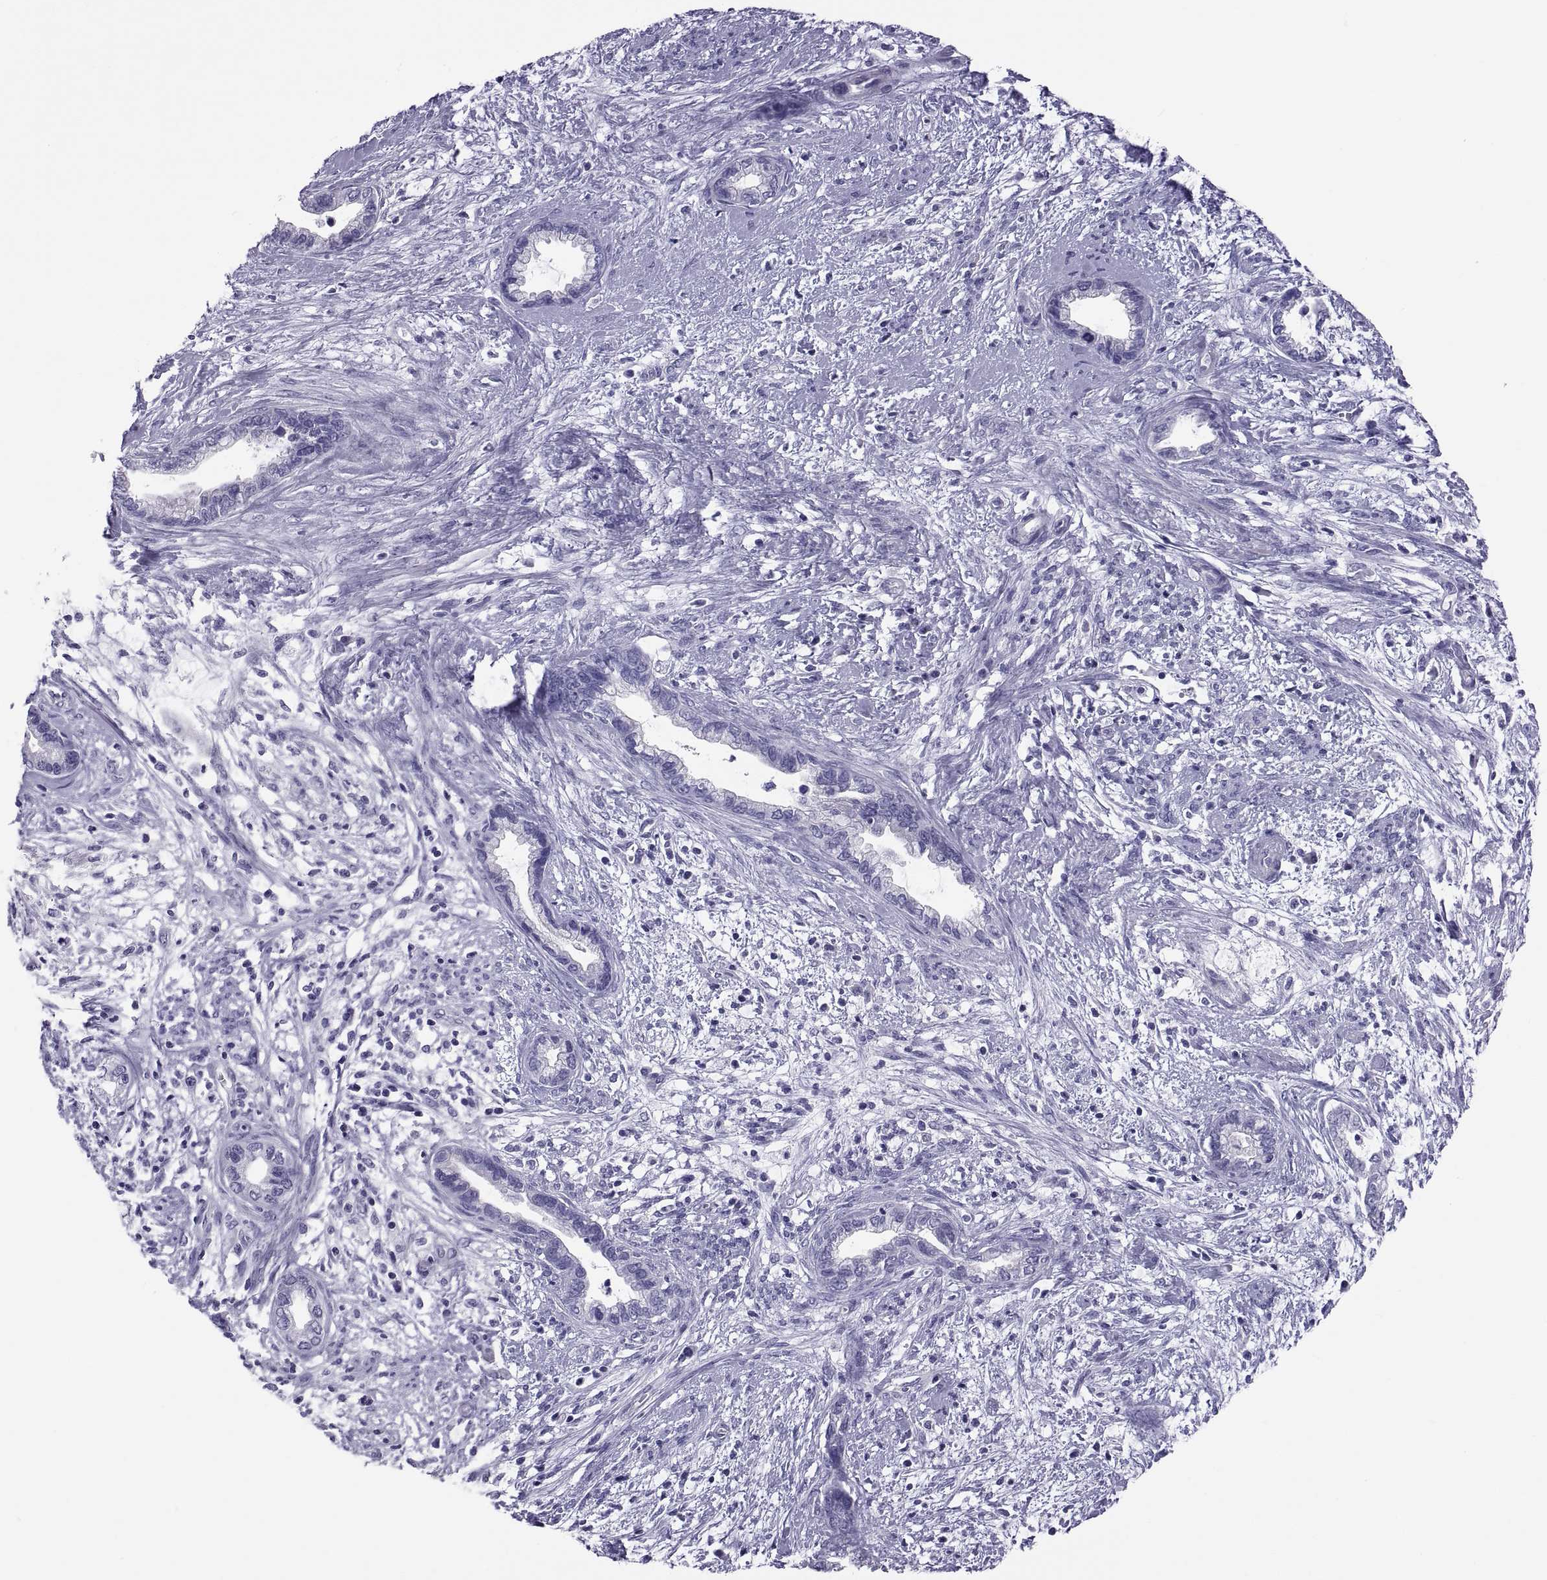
{"staining": {"intensity": "negative", "quantity": "none", "location": "none"}, "tissue": "cervical cancer", "cell_type": "Tumor cells", "image_type": "cancer", "snomed": [{"axis": "morphology", "description": "Adenocarcinoma, NOS"}, {"axis": "topography", "description": "Cervix"}], "caption": "Histopathology image shows no protein expression in tumor cells of cervical cancer tissue.", "gene": "RNASE12", "patient": {"sex": "female", "age": 62}}